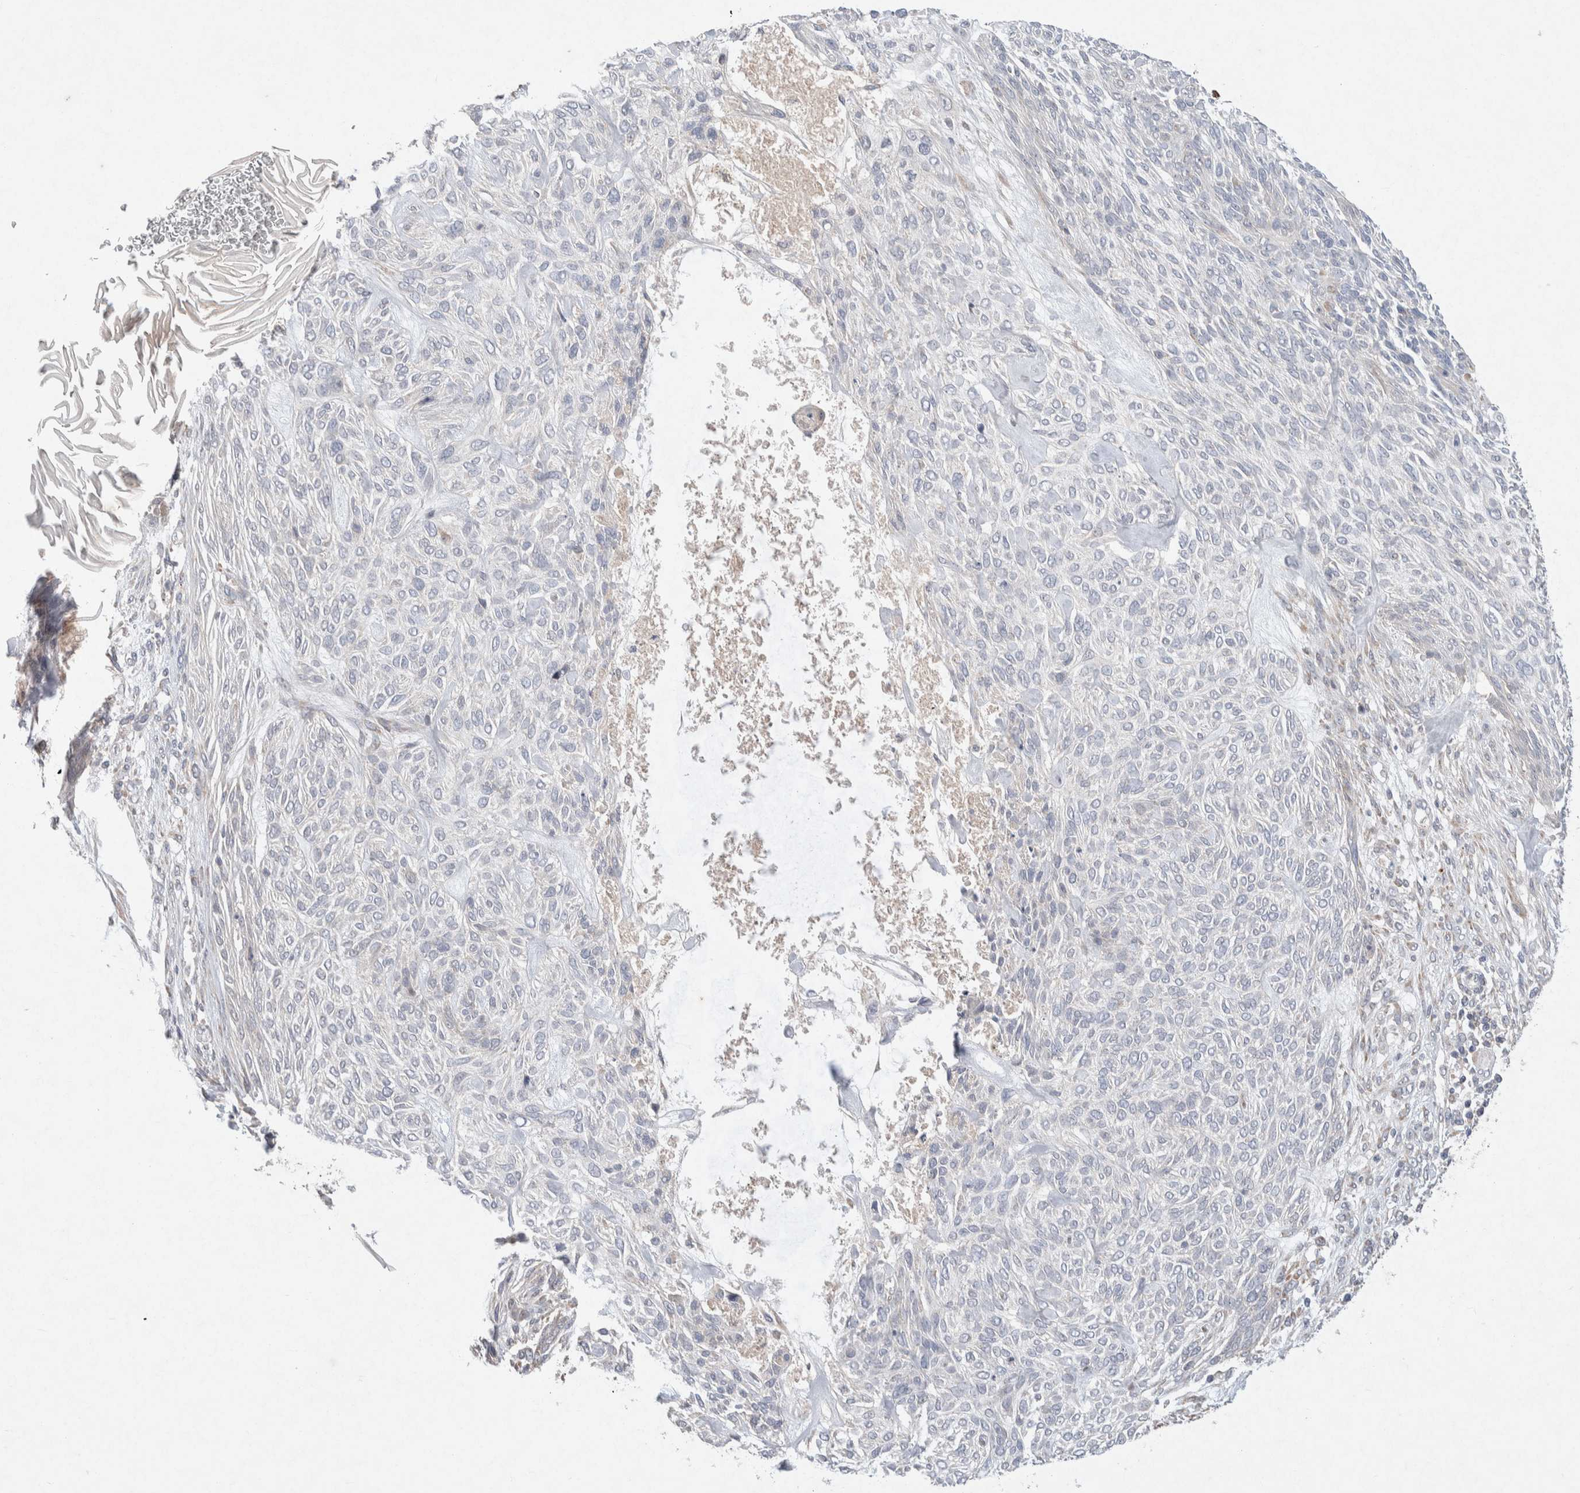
{"staining": {"intensity": "negative", "quantity": "none", "location": "none"}, "tissue": "skin cancer", "cell_type": "Tumor cells", "image_type": "cancer", "snomed": [{"axis": "morphology", "description": "Basal cell carcinoma"}, {"axis": "topography", "description": "Skin"}], "caption": "IHC image of human skin basal cell carcinoma stained for a protein (brown), which displays no positivity in tumor cells. (DAB IHC with hematoxylin counter stain).", "gene": "CMTM4", "patient": {"sex": "male", "age": 55}}